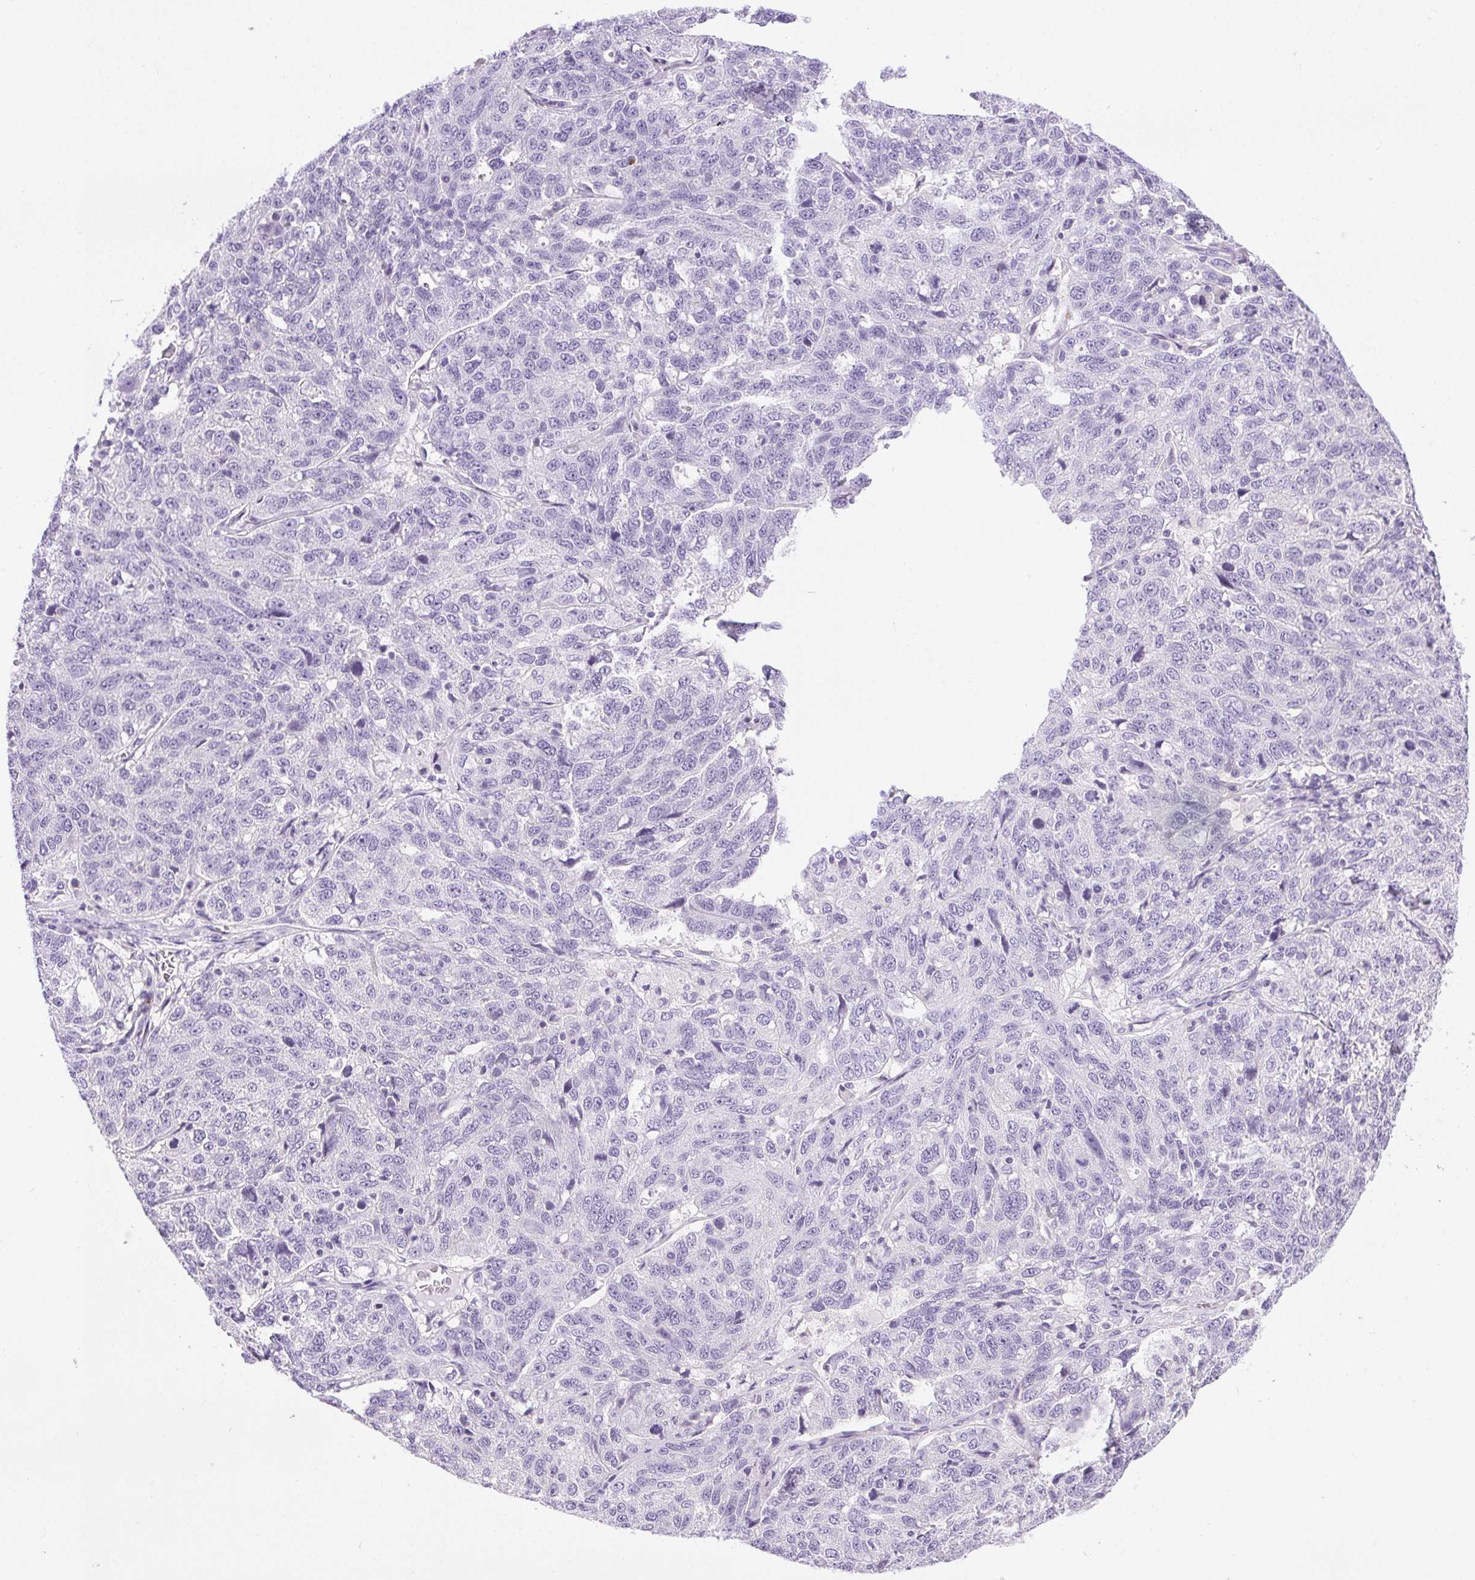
{"staining": {"intensity": "negative", "quantity": "none", "location": "none"}, "tissue": "ovarian cancer", "cell_type": "Tumor cells", "image_type": "cancer", "snomed": [{"axis": "morphology", "description": "Cystadenocarcinoma, serous, NOS"}, {"axis": "topography", "description": "Ovary"}], "caption": "IHC photomicrograph of human ovarian cancer (serous cystadenocarcinoma) stained for a protein (brown), which reveals no expression in tumor cells. (Brightfield microscopy of DAB (3,3'-diaminobenzidine) IHC at high magnification).", "gene": "C20orf85", "patient": {"sex": "female", "age": 71}}